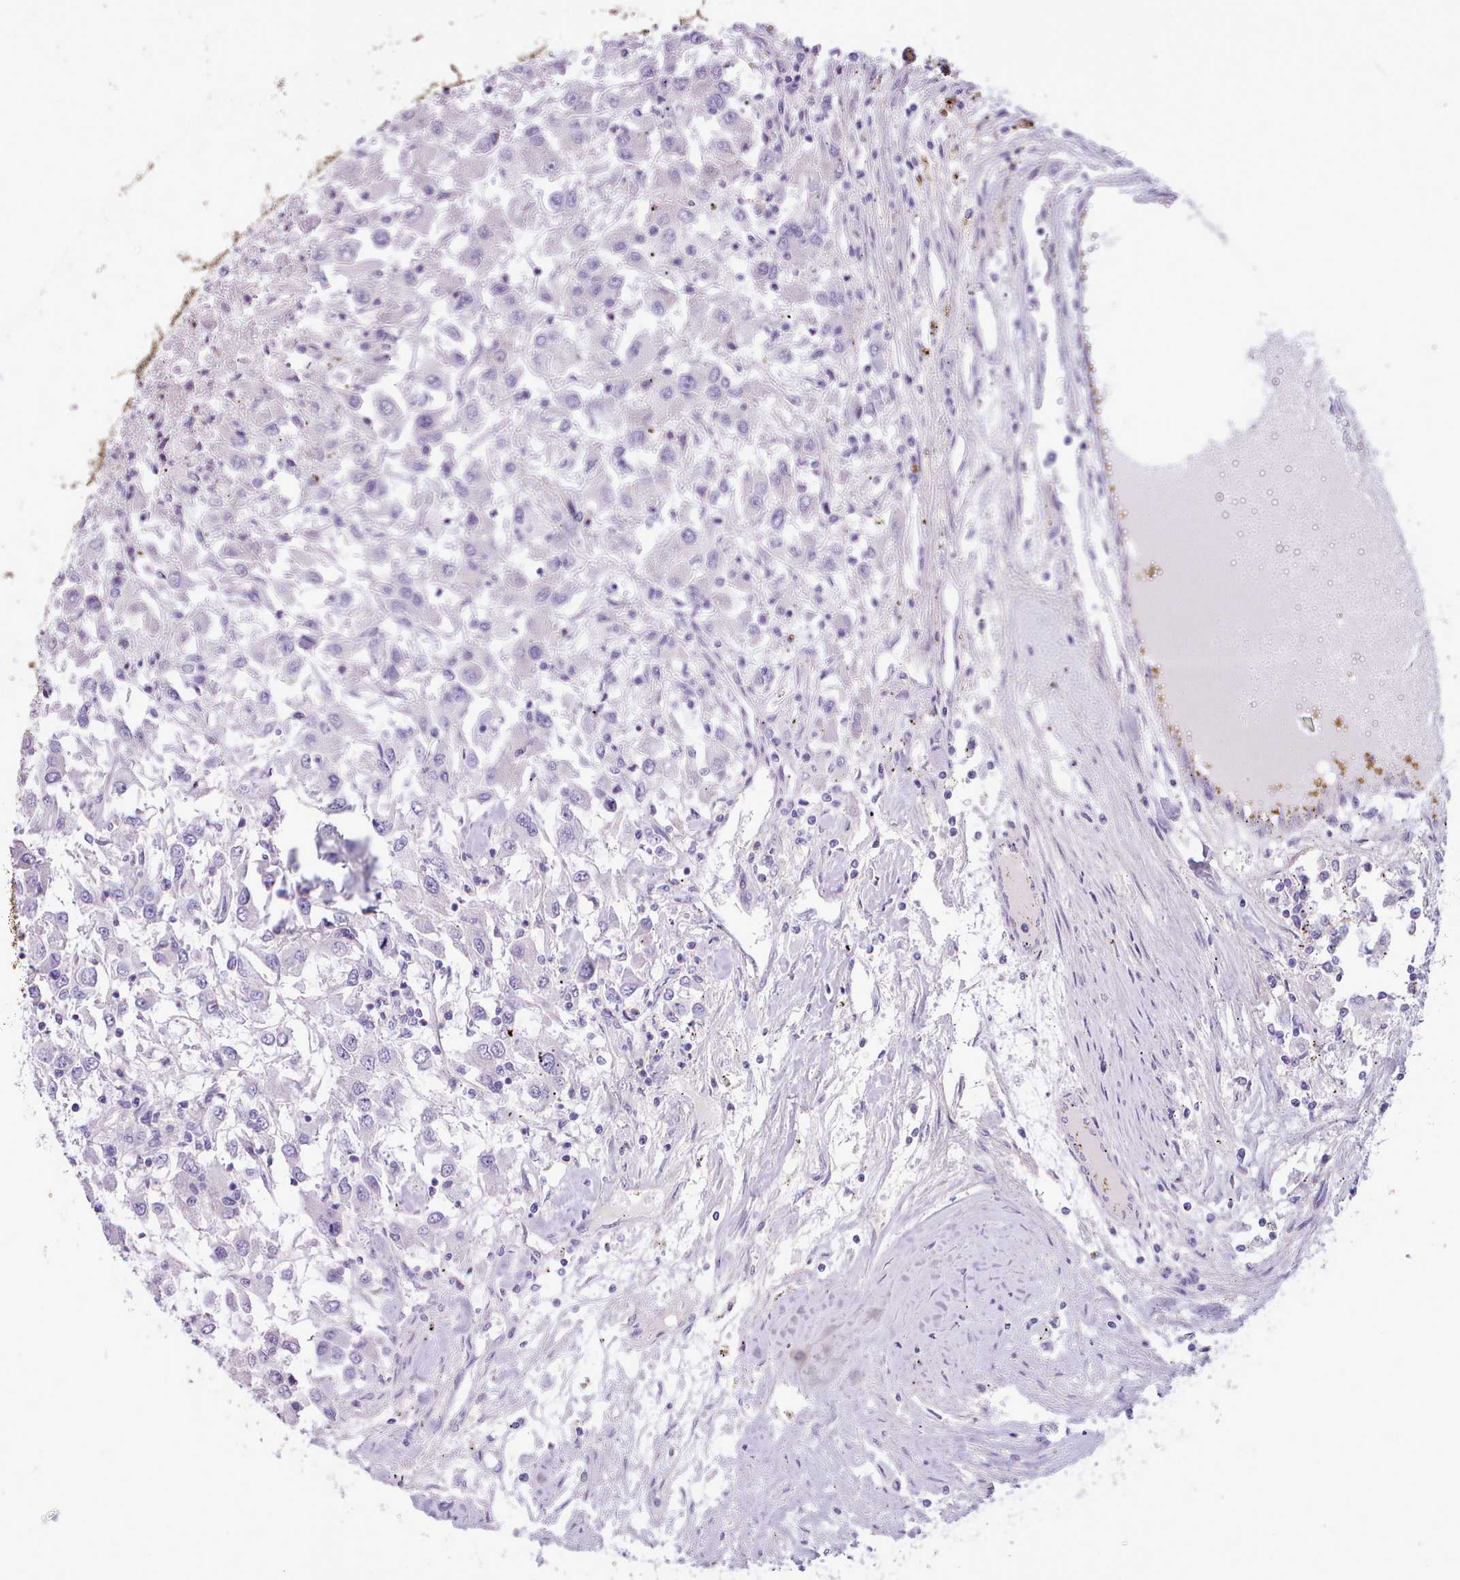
{"staining": {"intensity": "negative", "quantity": "none", "location": "none"}, "tissue": "renal cancer", "cell_type": "Tumor cells", "image_type": "cancer", "snomed": [{"axis": "morphology", "description": "Adenocarcinoma, NOS"}, {"axis": "topography", "description": "Kidney"}], "caption": "A high-resolution micrograph shows immunohistochemistry (IHC) staining of renal cancer (adenocarcinoma), which shows no significant expression in tumor cells.", "gene": "CYP2A13", "patient": {"sex": "female", "age": 67}}